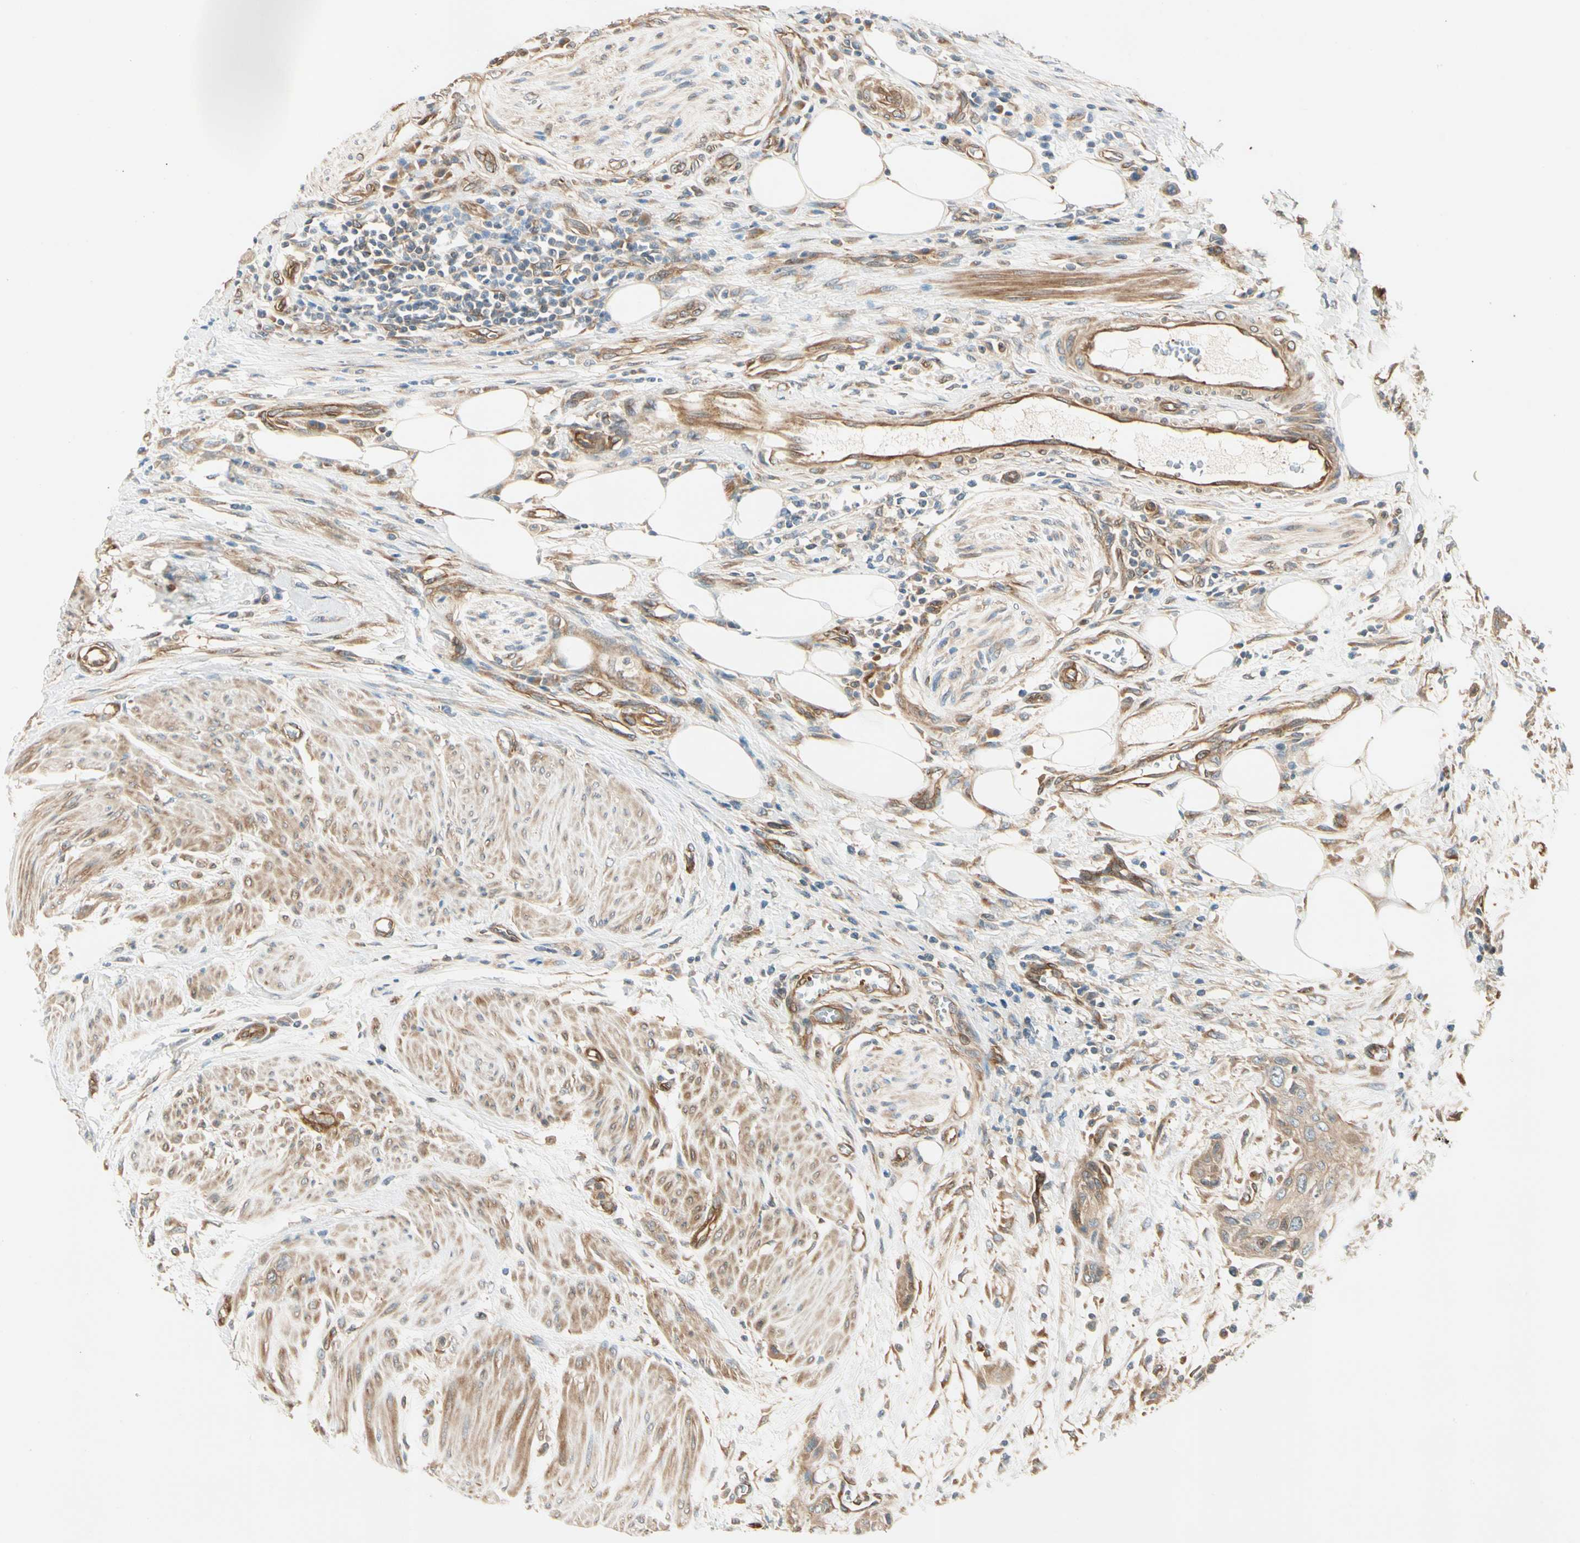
{"staining": {"intensity": "moderate", "quantity": ">75%", "location": "cytoplasmic/membranous"}, "tissue": "urothelial cancer", "cell_type": "Tumor cells", "image_type": "cancer", "snomed": [{"axis": "morphology", "description": "Urothelial carcinoma, High grade"}, {"axis": "topography", "description": "Urinary bladder"}], "caption": "This micrograph demonstrates IHC staining of urothelial cancer, with medium moderate cytoplasmic/membranous staining in about >75% of tumor cells.", "gene": "ROCK2", "patient": {"sex": "male", "age": 35}}